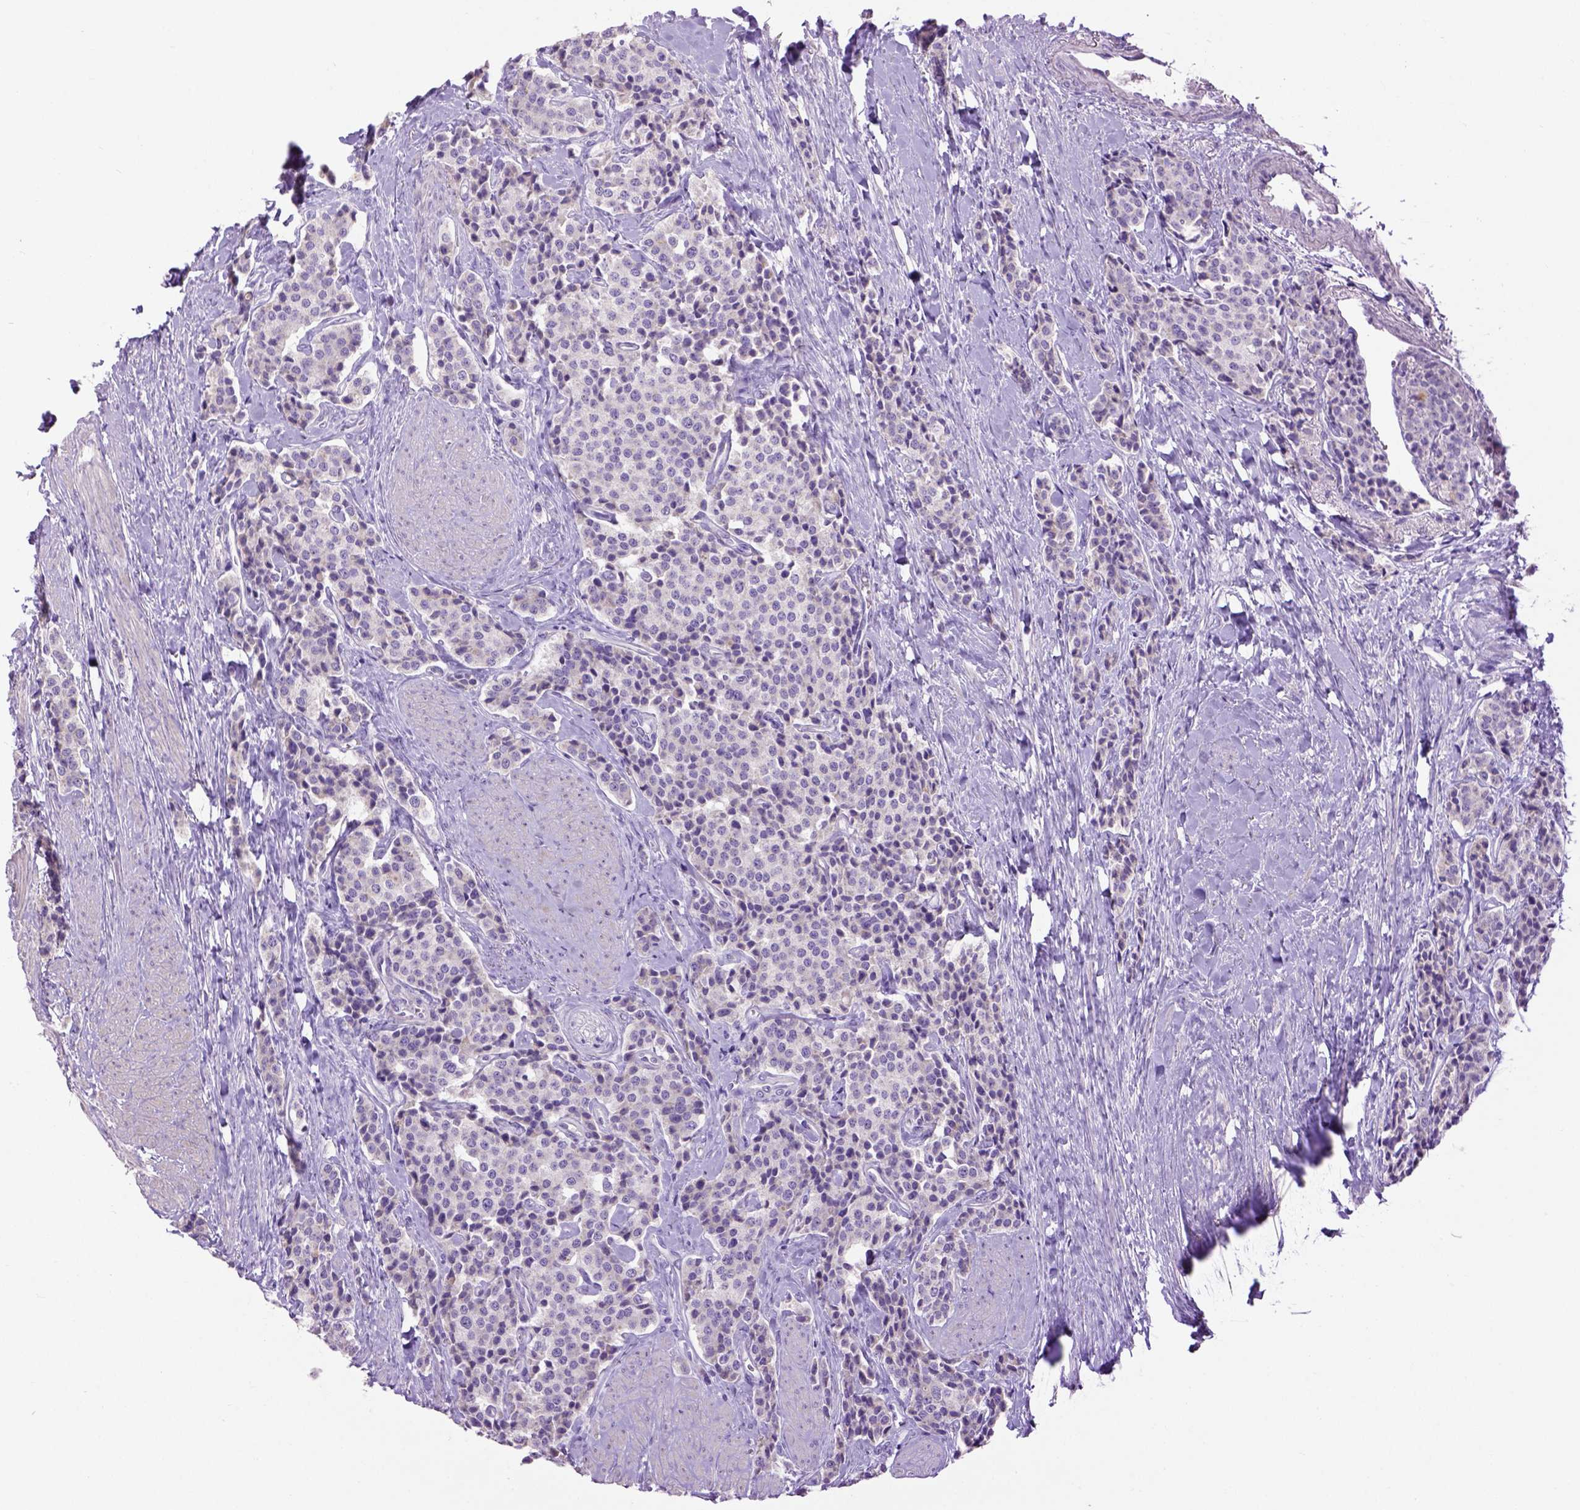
{"staining": {"intensity": "negative", "quantity": "none", "location": "none"}, "tissue": "carcinoid", "cell_type": "Tumor cells", "image_type": "cancer", "snomed": [{"axis": "morphology", "description": "Carcinoid, malignant, NOS"}, {"axis": "topography", "description": "Small intestine"}], "caption": "The image demonstrates no significant expression in tumor cells of carcinoid.", "gene": "UTP4", "patient": {"sex": "female", "age": 58}}